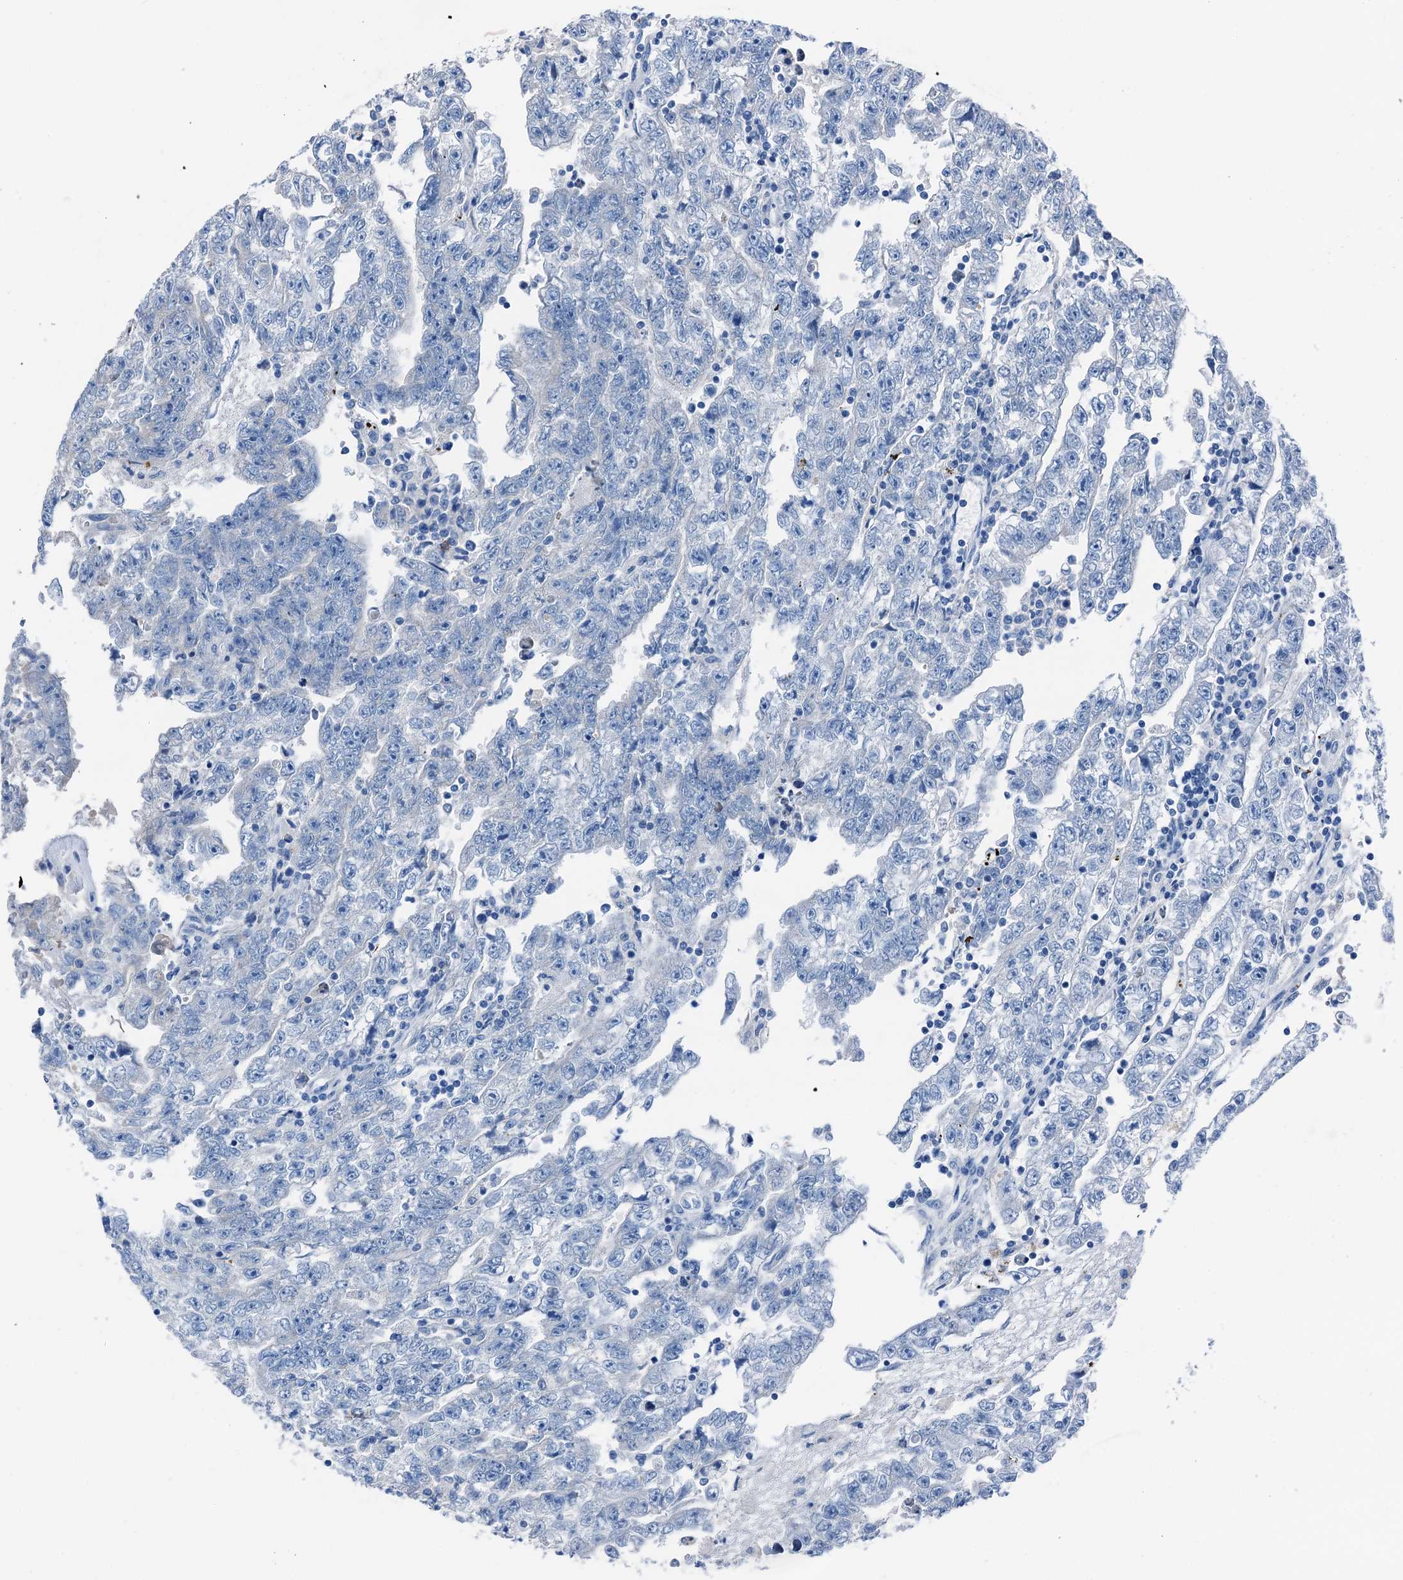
{"staining": {"intensity": "negative", "quantity": "none", "location": "none"}, "tissue": "testis cancer", "cell_type": "Tumor cells", "image_type": "cancer", "snomed": [{"axis": "morphology", "description": "Carcinoma, Embryonal, NOS"}, {"axis": "topography", "description": "Testis"}], "caption": "Tumor cells are negative for brown protein staining in testis cancer (embryonal carcinoma).", "gene": "C1QTNF4", "patient": {"sex": "male", "age": 25}}